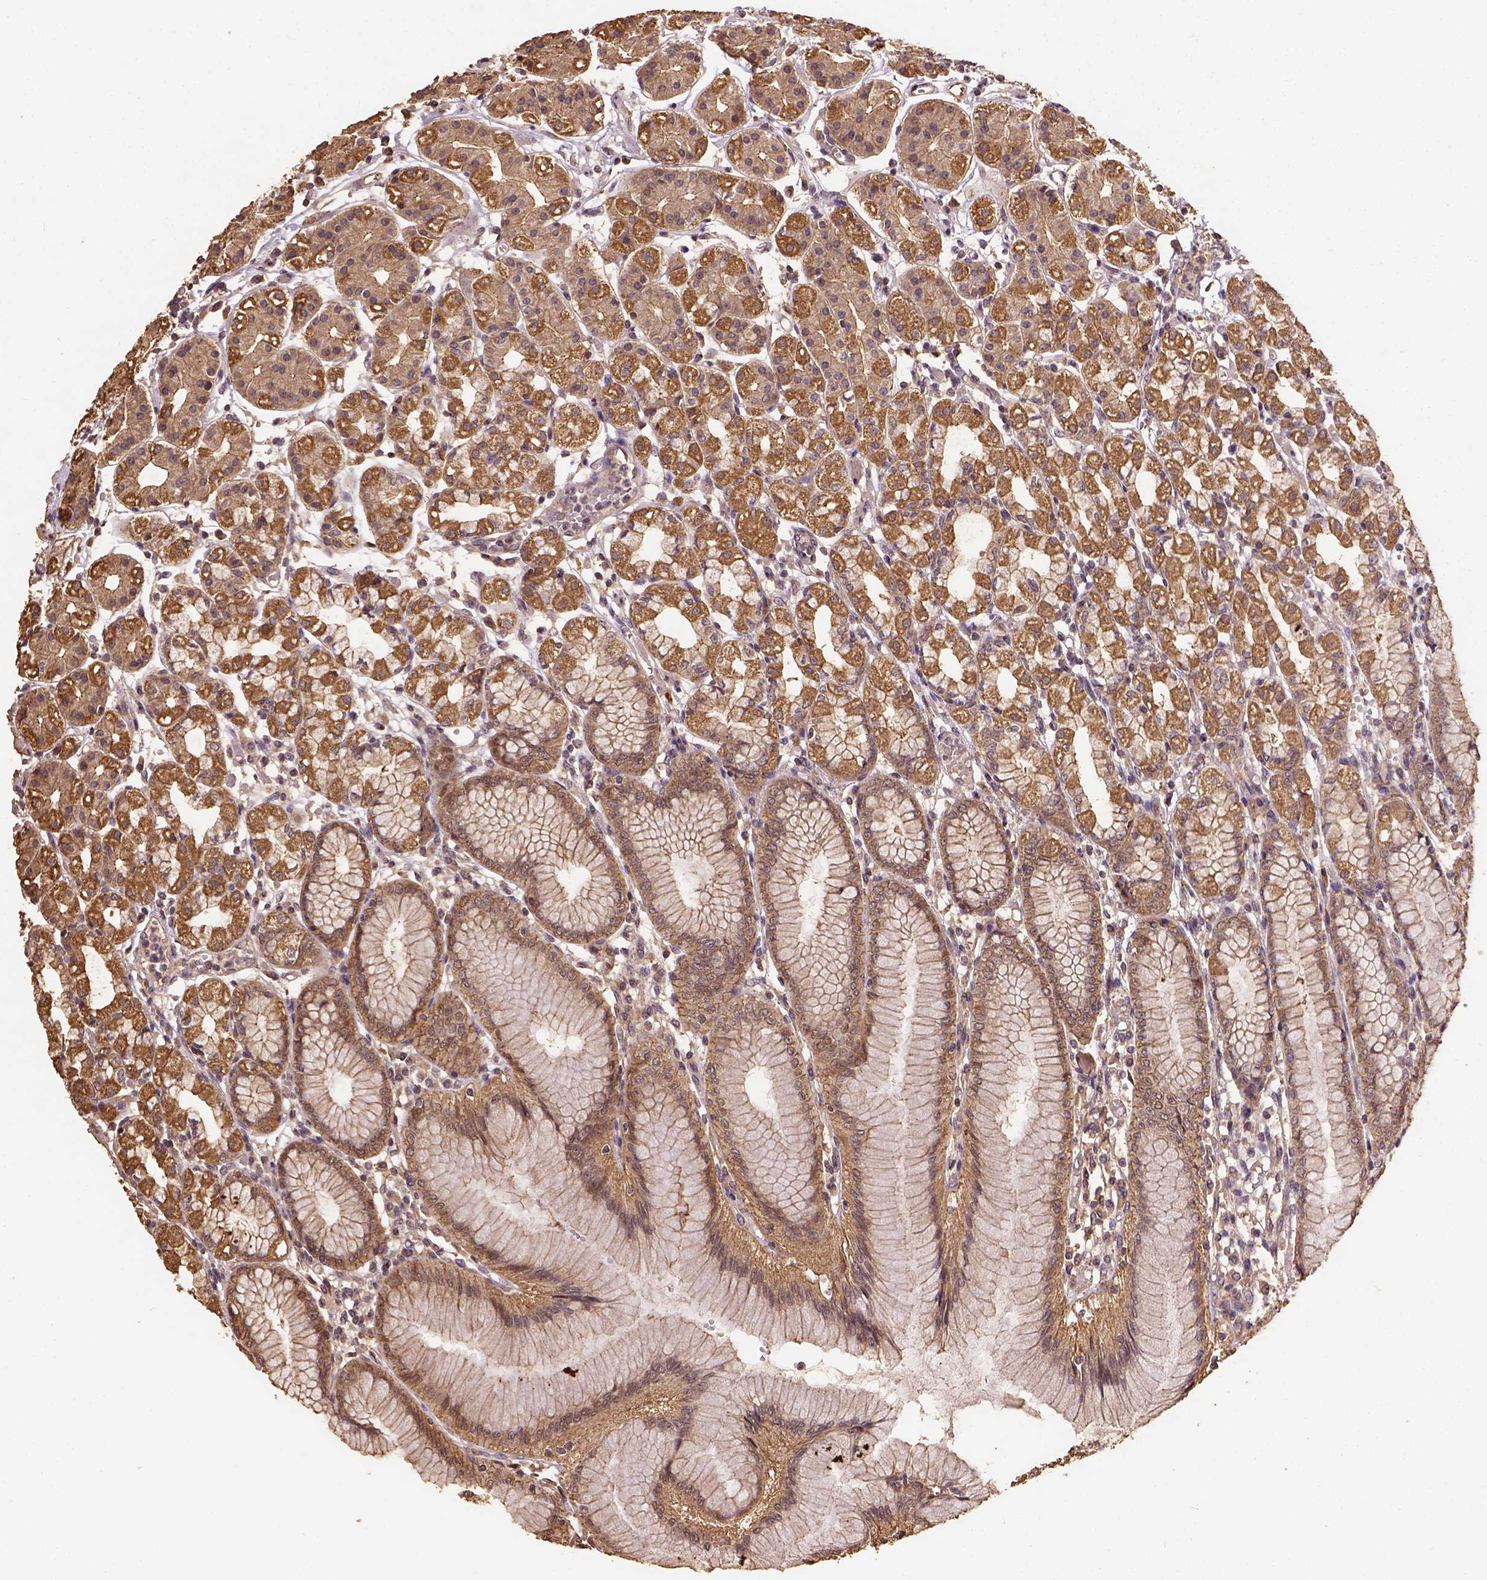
{"staining": {"intensity": "moderate", "quantity": "<25%", "location": "cytoplasmic/membranous"}, "tissue": "stomach", "cell_type": "Glandular cells", "image_type": "normal", "snomed": [{"axis": "morphology", "description": "Normal tissue, NOS"}, {"axis": "topography", "description": "Skeletal muscle"}, {"axis": "topography", "description": "Stomach"}], "caption": "Protein staining of unremarkable stomach exhibits moderate cytoplasmic/membranous expression in approximately <25% of glandular cells.", "gene": "ATP1B3", "patient": {"sex": "female", "age": 57}}